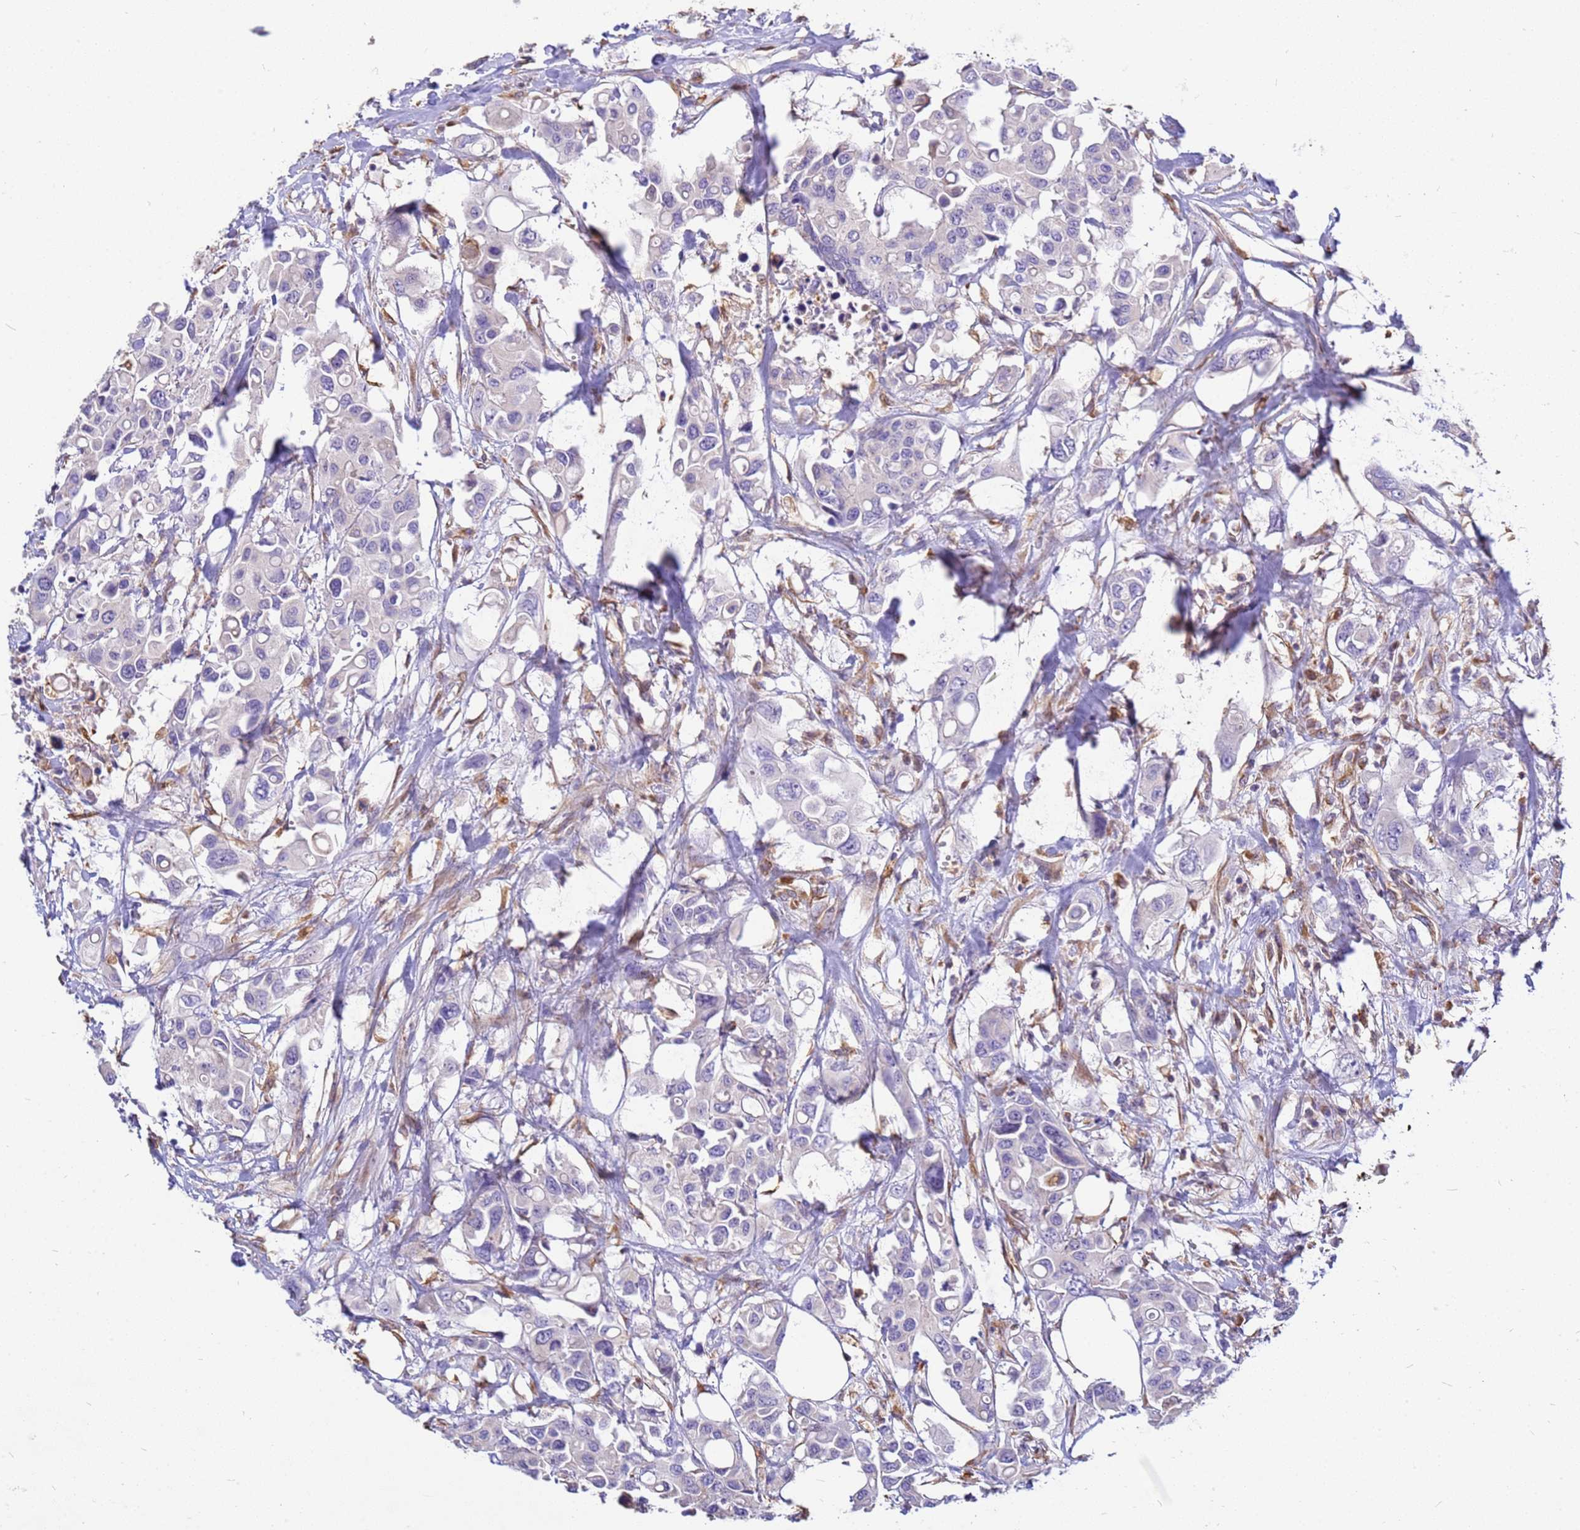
{"staining": {"intensity": "negative", "quantity": "none", "location": "none"}, "tissue": "colorectal cancer", "cell_type": "Tumor cells", "image_type": "cancer", "snomed": [{"axis": "morphology", "description": "Adenocarcinoma, NOS"}, {"axis": "topography", "description": "Colon"}], "caption": "Immunohistochemistry photomicrograph of colorectal cancer (adenocarcinoma) stained for a protein (brown), which exhibits no positivity in tumor cells. Nuclei are stained in blue.", "gene": "TCEAL3", "patient": {"sex": "male", "age": 77}}